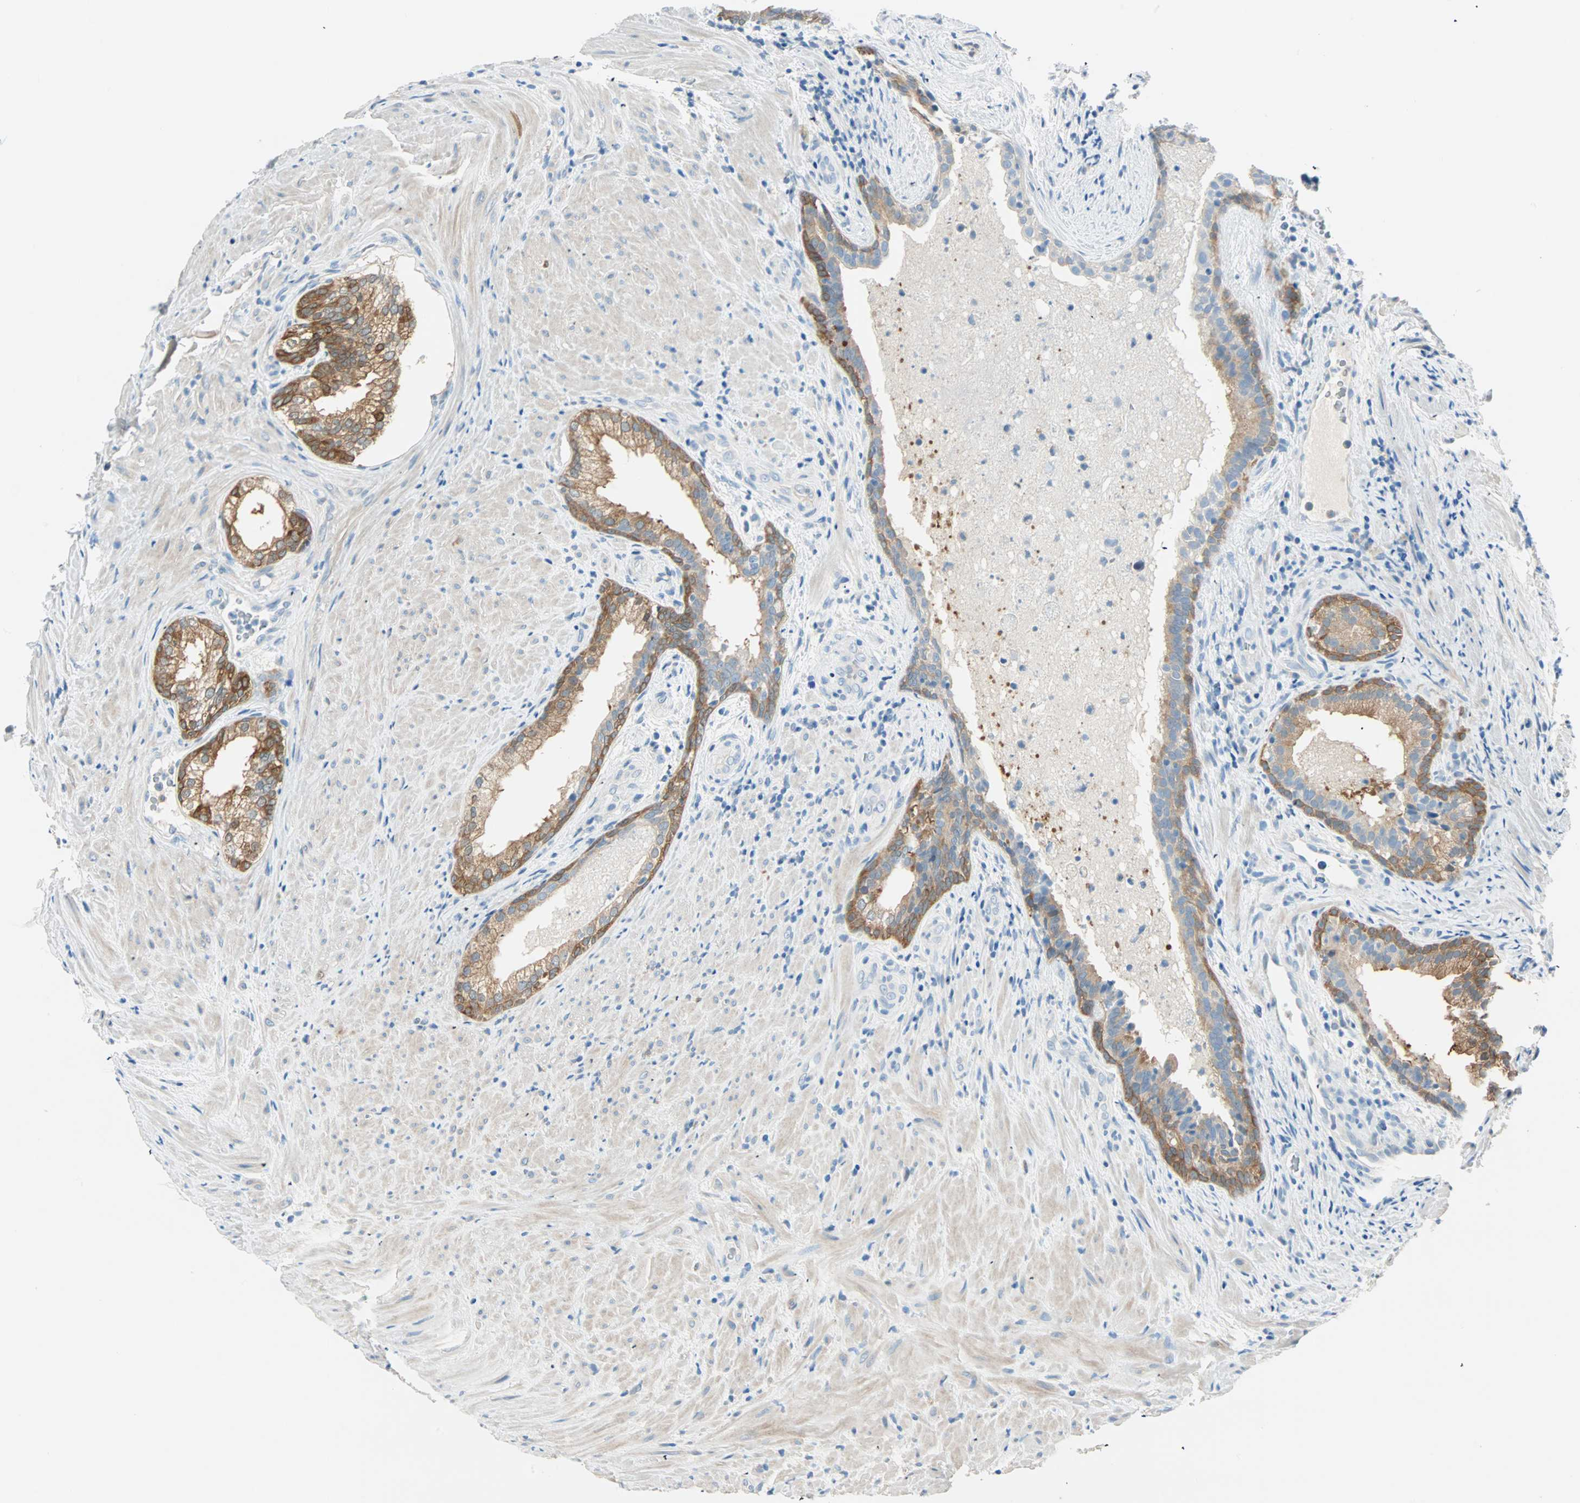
{"staining": {"intensity": "moderate", "quantity": ">75%", "location": "cytoplasmic/membranous"}, "tissue": "prostate", "cell_type": "Glandular cells", "image_type": "normal", "snomed": [{"axis": "morphology", "description": "Normal tissue, NOS"}, {"axis": "topography", "description": "Prostate"}], "caption": "Prostate stained for a protein (brown) shows moderate cytoplasmic/membranous positive staining in about >75% of glandular cells.", "gene": "ATF6", "patient": {"sex": "male", "age": 76}}